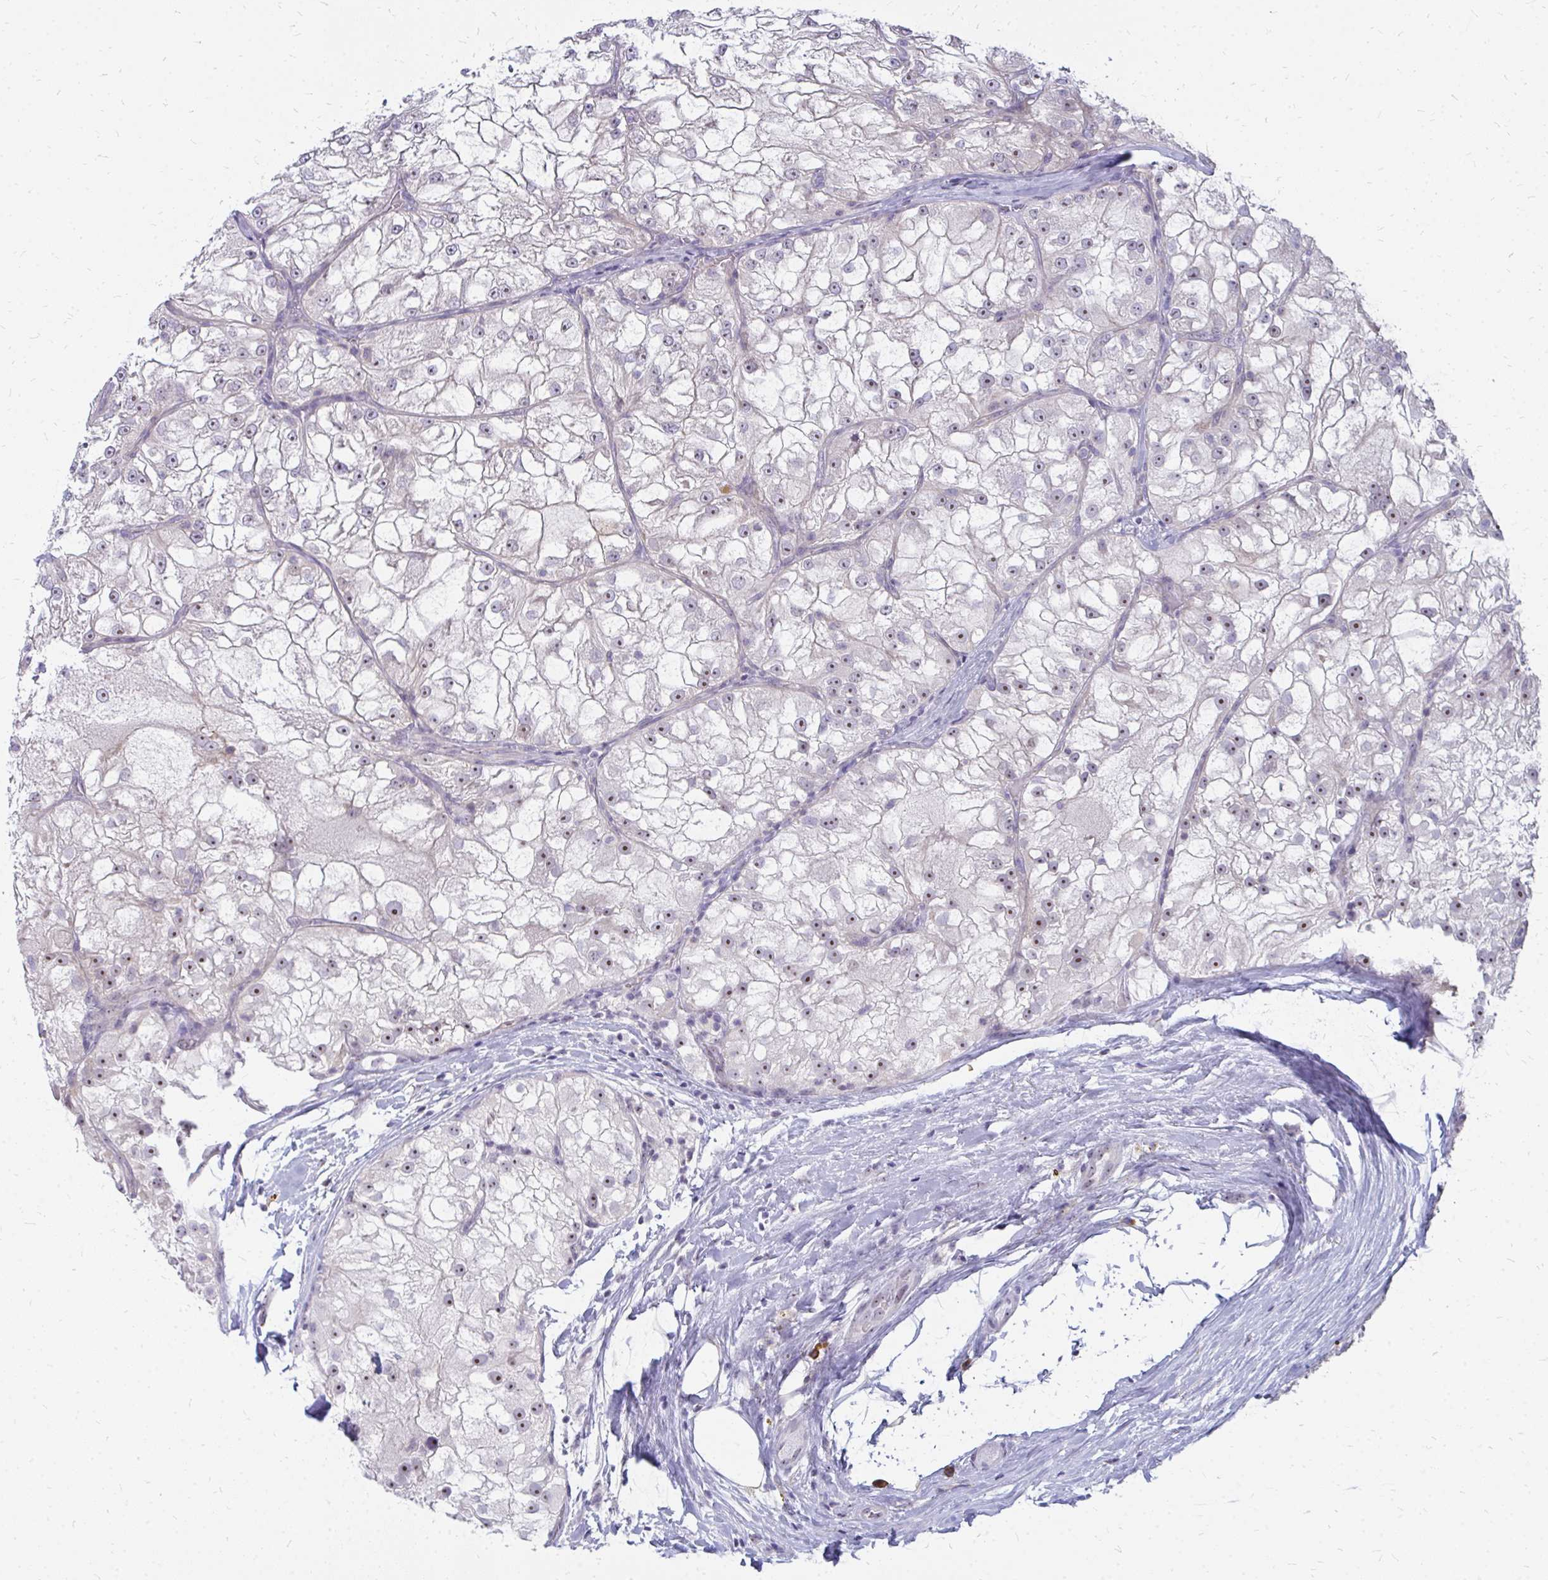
{"staining": {"intensity": "moderate", "quantity": "<25%", "location": "nuclear"}, "tissue": "renal cancer", "cell_type": "Tumor cells", "image_type": "cancer", "snomed": [{"axis": "morphology", "description": "Adenocarcinoma, NOS"}, {"axis": "topography", "description": "Kidney"}], "caption": "This is a photomicrograph of IHC staining of renal cancer (adenocarcinoma), which shows moderate staining in the nuclear of tumor cells.", "gene": "FAM9A", "patient": {"sex": "female", "age": 72}}